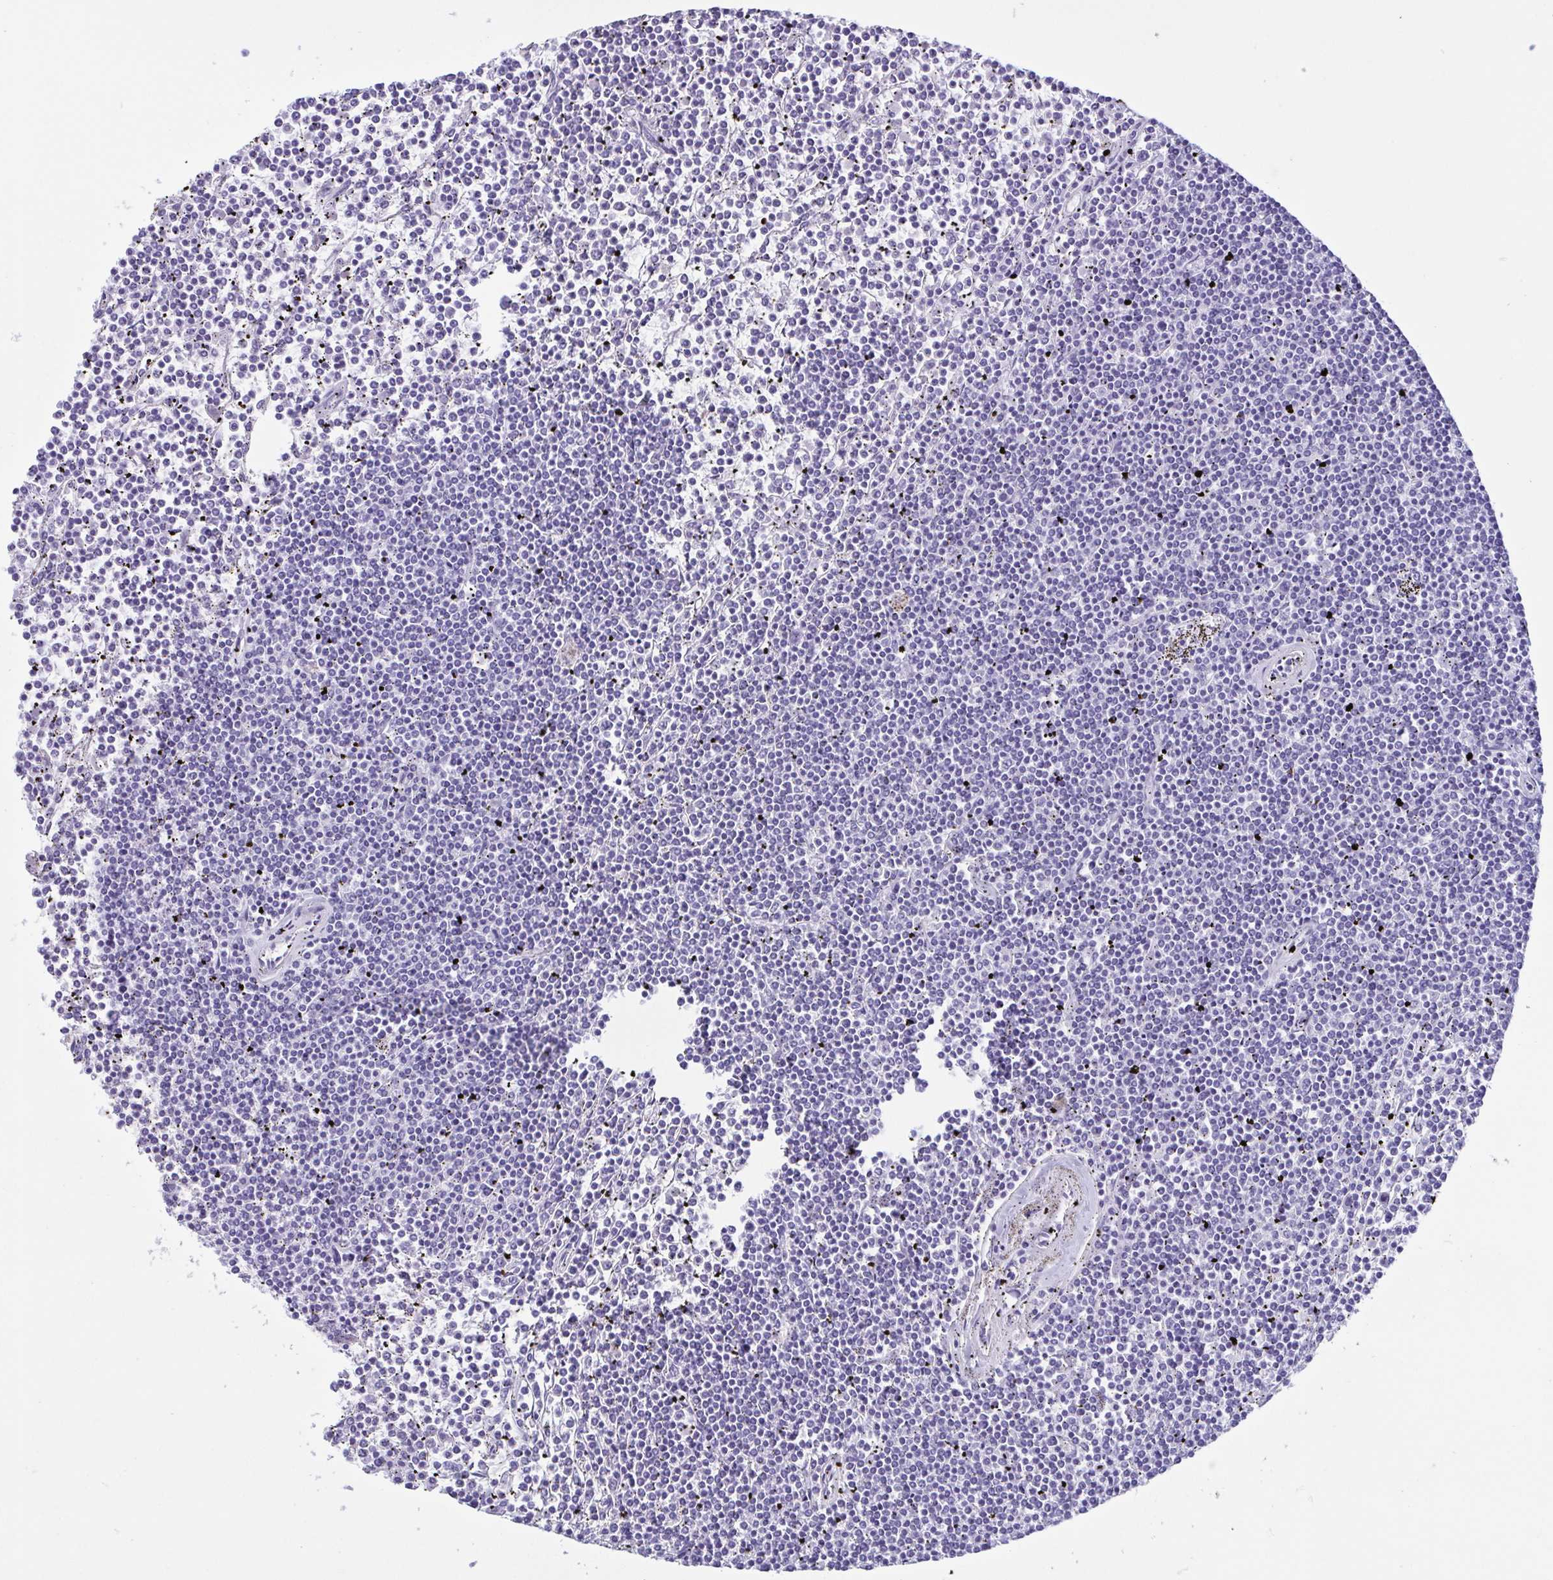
{"staining": {"intensity": "negative", "quantity": "none", "location": "none"}, "tissue": "lymphoma", "cell_type": "Tumor cells", "image_type": "cancer", "snomed": [{"axis": "morphology", "description": "Malignant lymphoma, non-Hodgkin's type, Low grade"}, {"axis": "topography", "description": "Spleen"}], "caption": "Human lymphoma stained for a protein using immunohistochemistry (IHC) shows no staining in tumor cells.", "gene": "LTF", "patient": {"sex": "female", "age": 19}}